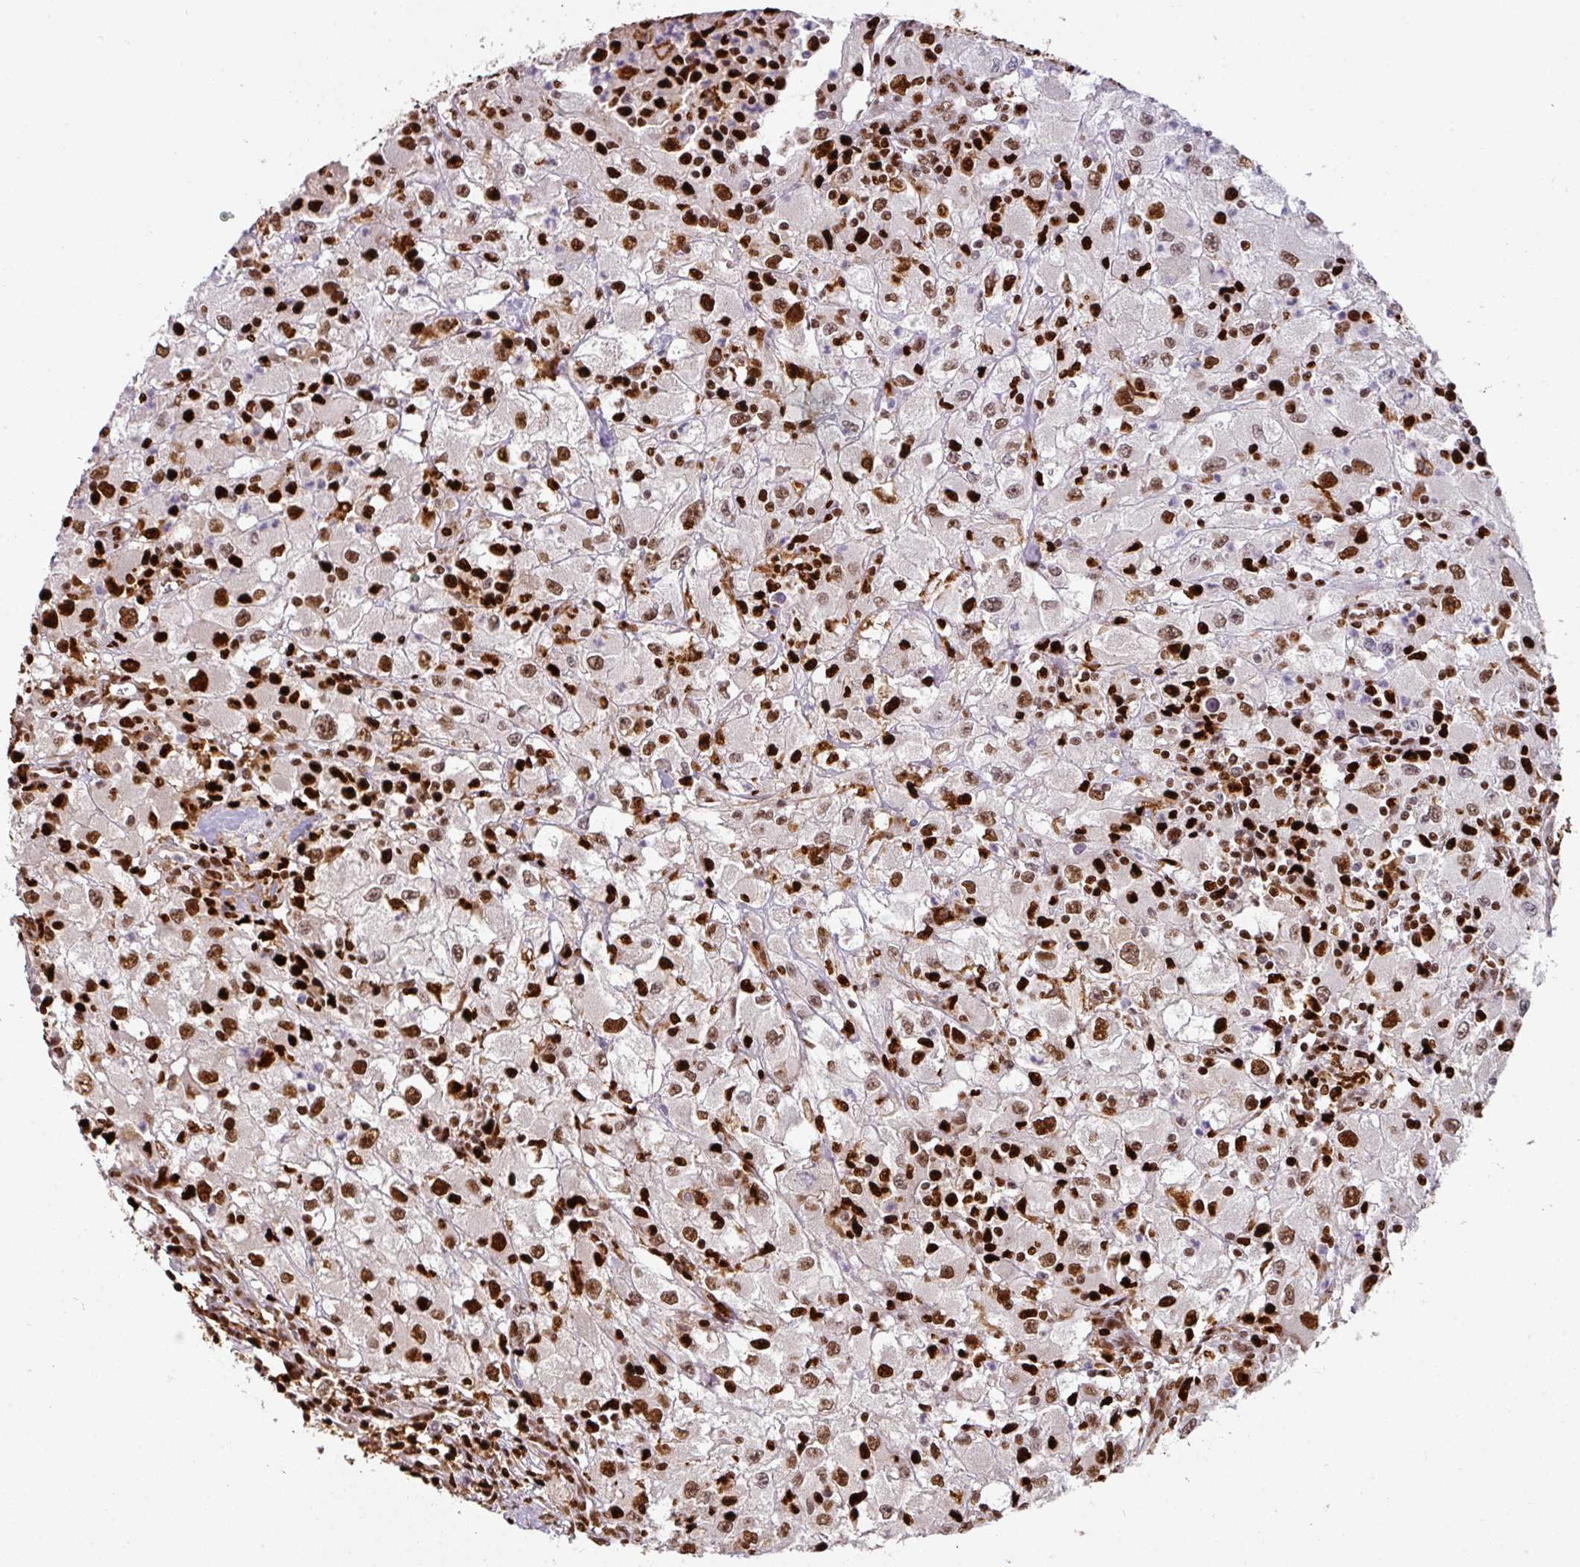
{"staining": {"intensity": "strong", "quantity": "25%-75%", "location": "nuclear"}, "tissue": "renal cancer", "cell_type": "Tumor cells", "image_type": "cancer", "snomed": [{"axis": "morphology", "description": "Adenocarcinoma, NOS"}, {"axis": "topography", "description": "Kidney"}], "caption": "Renal cancer stained for a protein demonstrates strong nuclear positivity in tumor cells. (Brightfield microscopy of DAB IHC at high magnification).", "gene": "SAMHD1", "patient": {"sex": "female", "age": 67}}